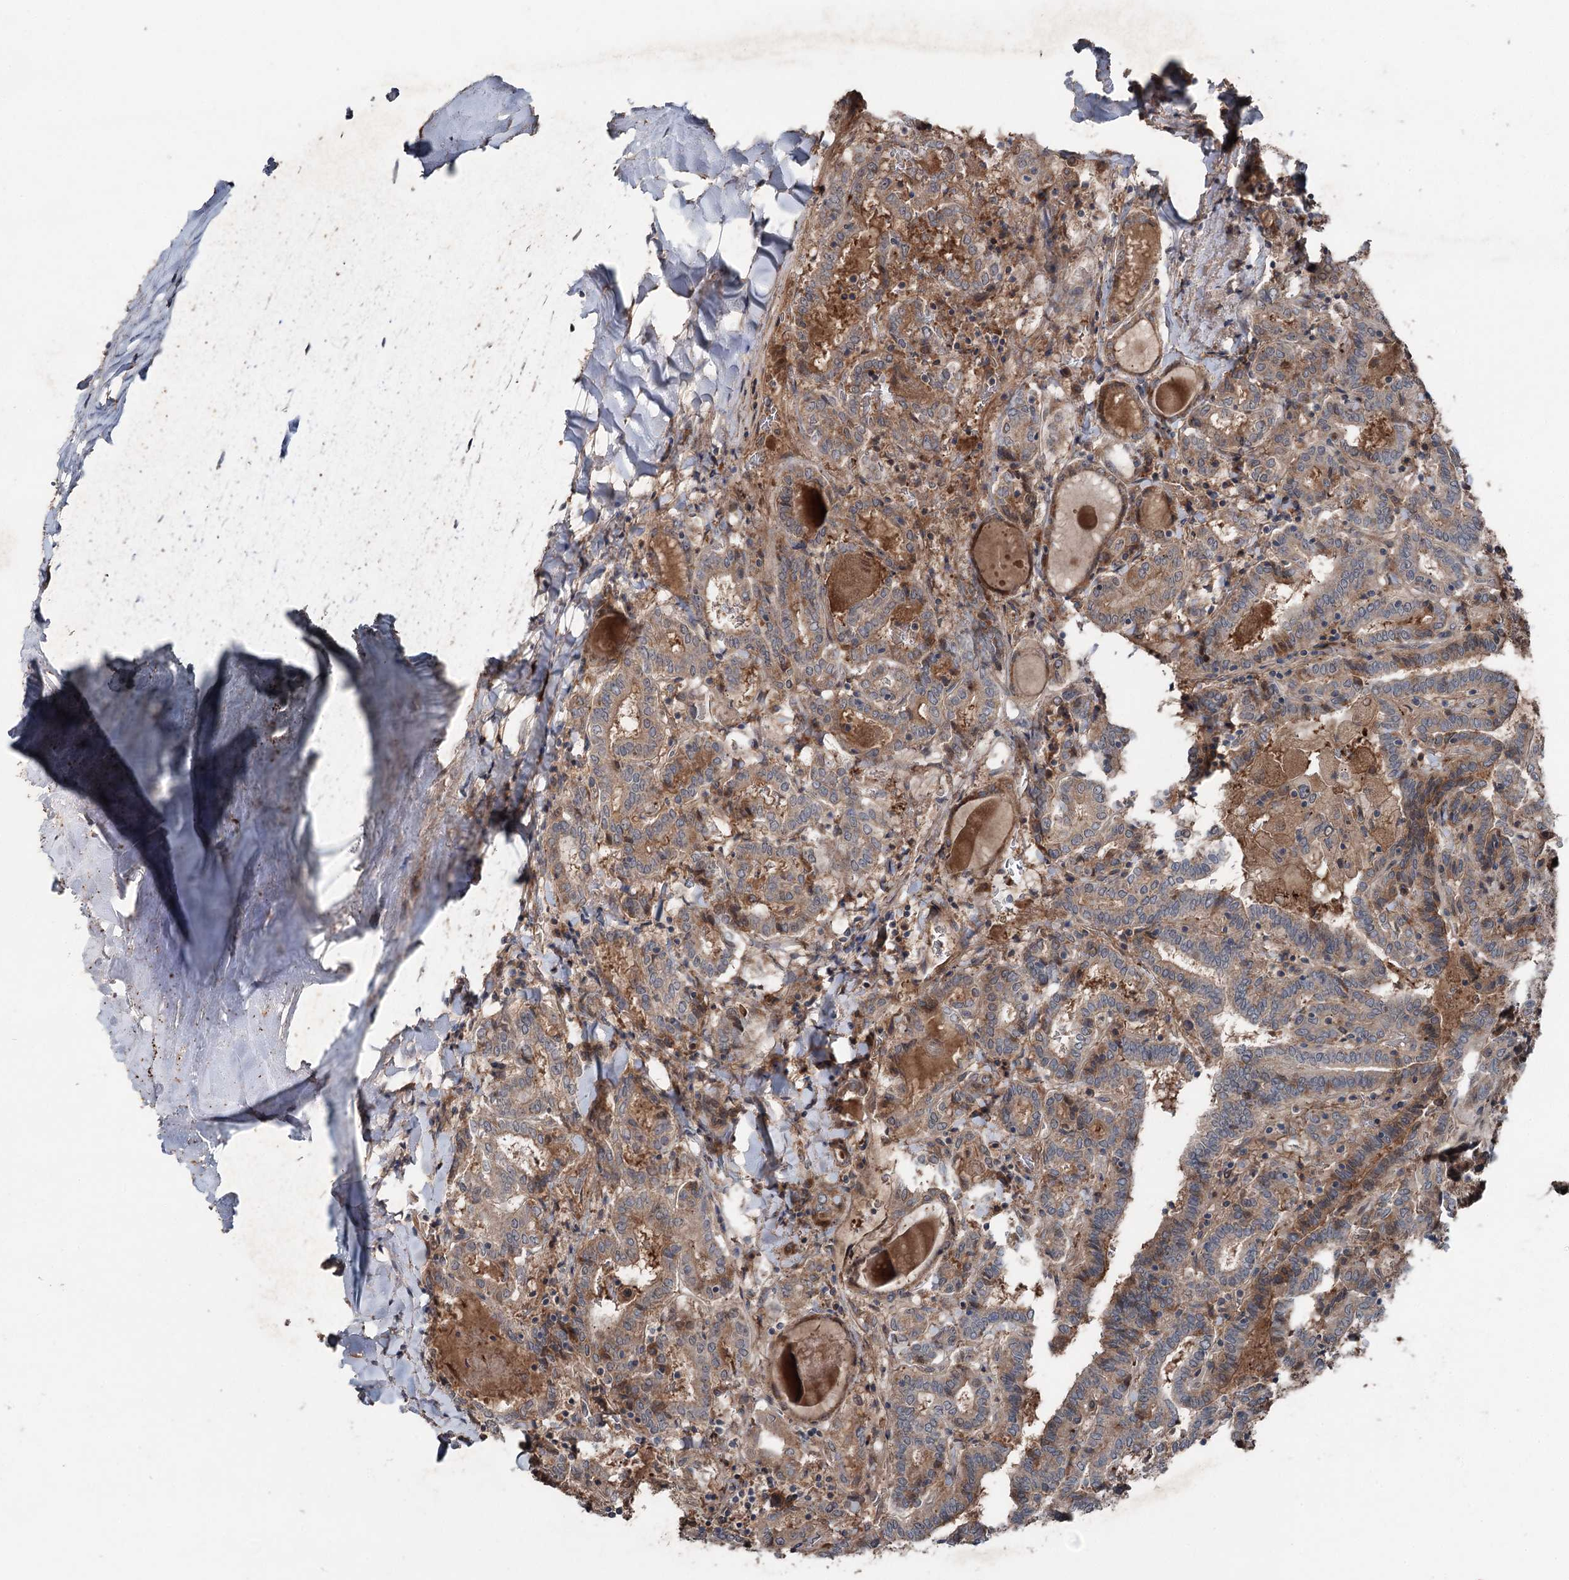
{"staining": {"intensity": "moderate", "quantity": "25%-75%", "location": "cytoplasmic/membranous"}, "tissue": "thyroid cancer", "cell_type": "Tumor cells", "image_type": "cancer", "snomed": [{"axis": "morphology", "description": "Papillary adenocarcinoma, NOS"}, {"axis": "topography", "description": "Thyroid gland"}], "caption": "Human thyroid cancer (papillary adenocarcinoma) stained with a brown dye reveals moderate cytoplasmic/membranous positive staining in about 25%-75% of tumor cells.", "gene": "MAPK8IP2", "patient": {"sex": "female", "age": 72}}